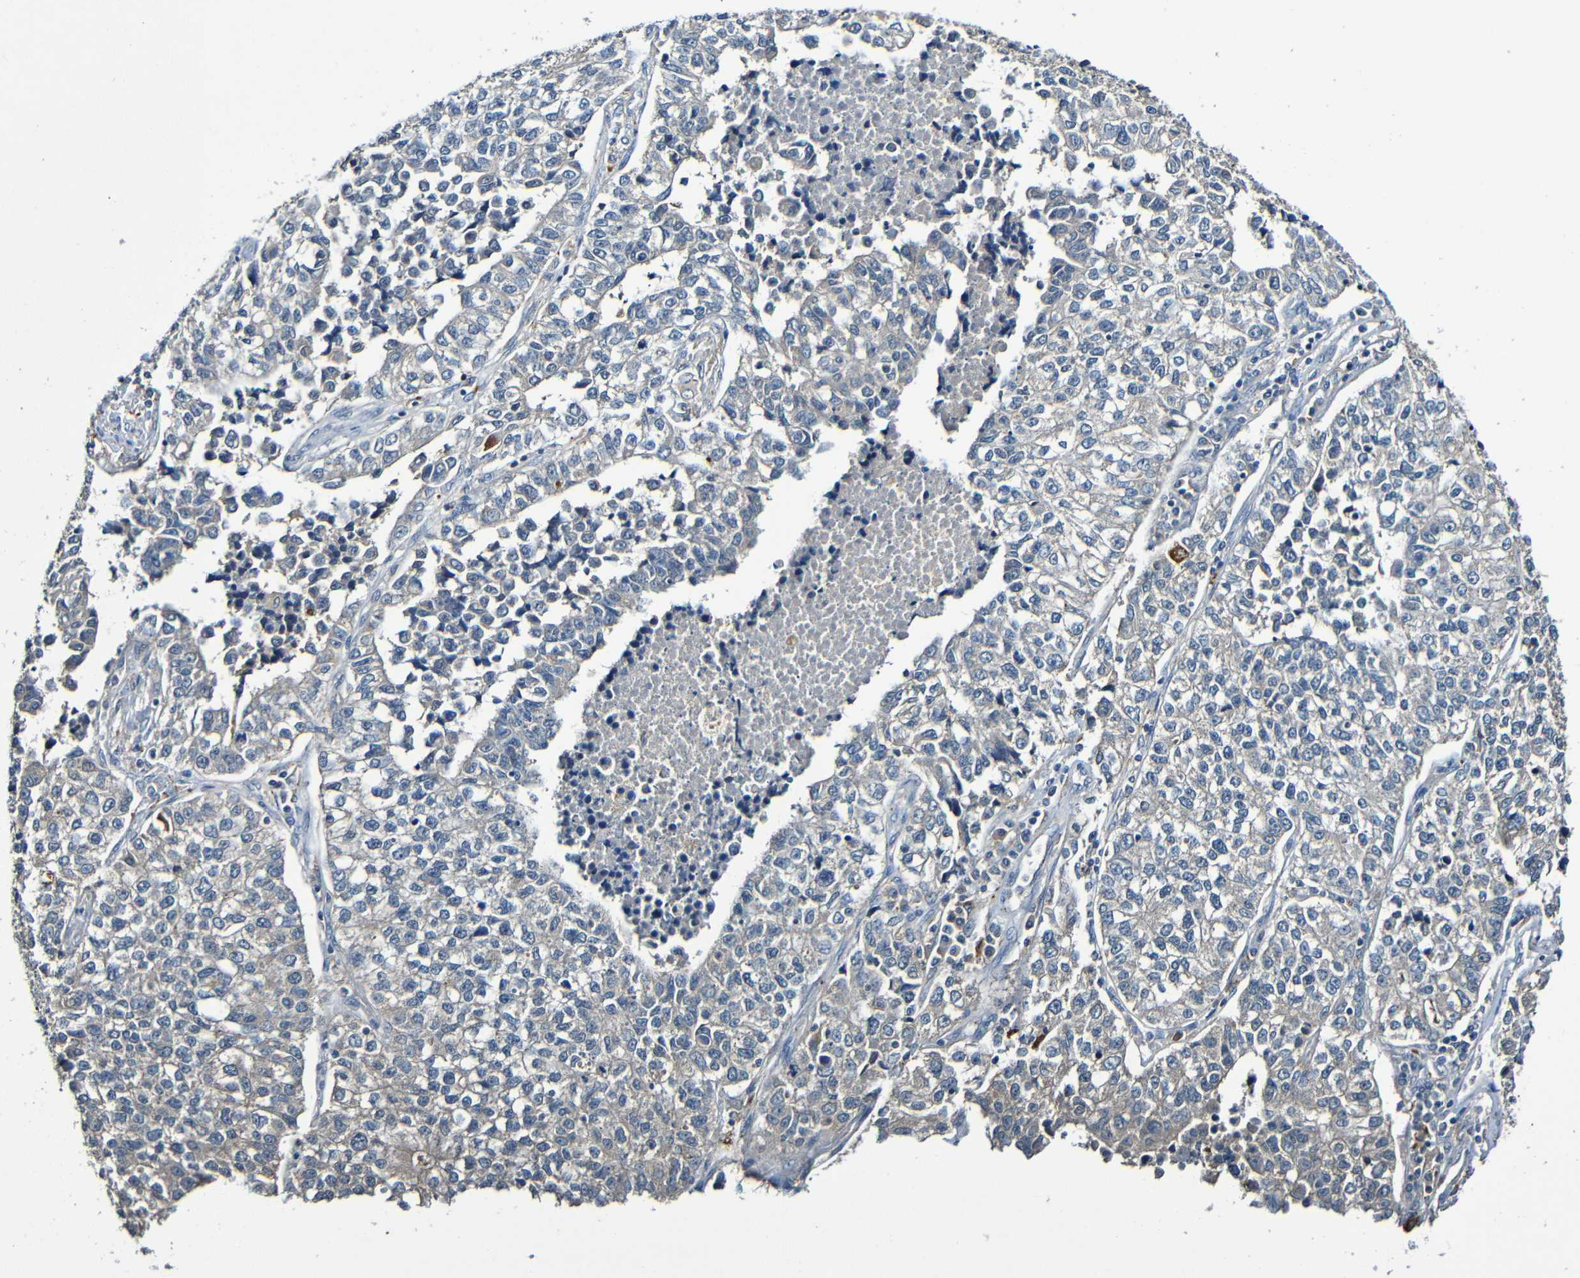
{"staining": {"intensity": "negative", "quantity": "none", "location": "none"}, "tissue": "lung cancer", "cell_type": "Tumor cells", "image_type": "cancer", "snomed": [{"axis": "morphology", "description": "Adenocarcinoma, NOS"}, {"axis": "topography", "description": "Lung"}], "caption": "A micrograph of lung adenocarcinoma stained for a protein displays no brown staining in tumor cells.", "gene": "LRRC70", "patient": {"sex": "male", "age": 49}}